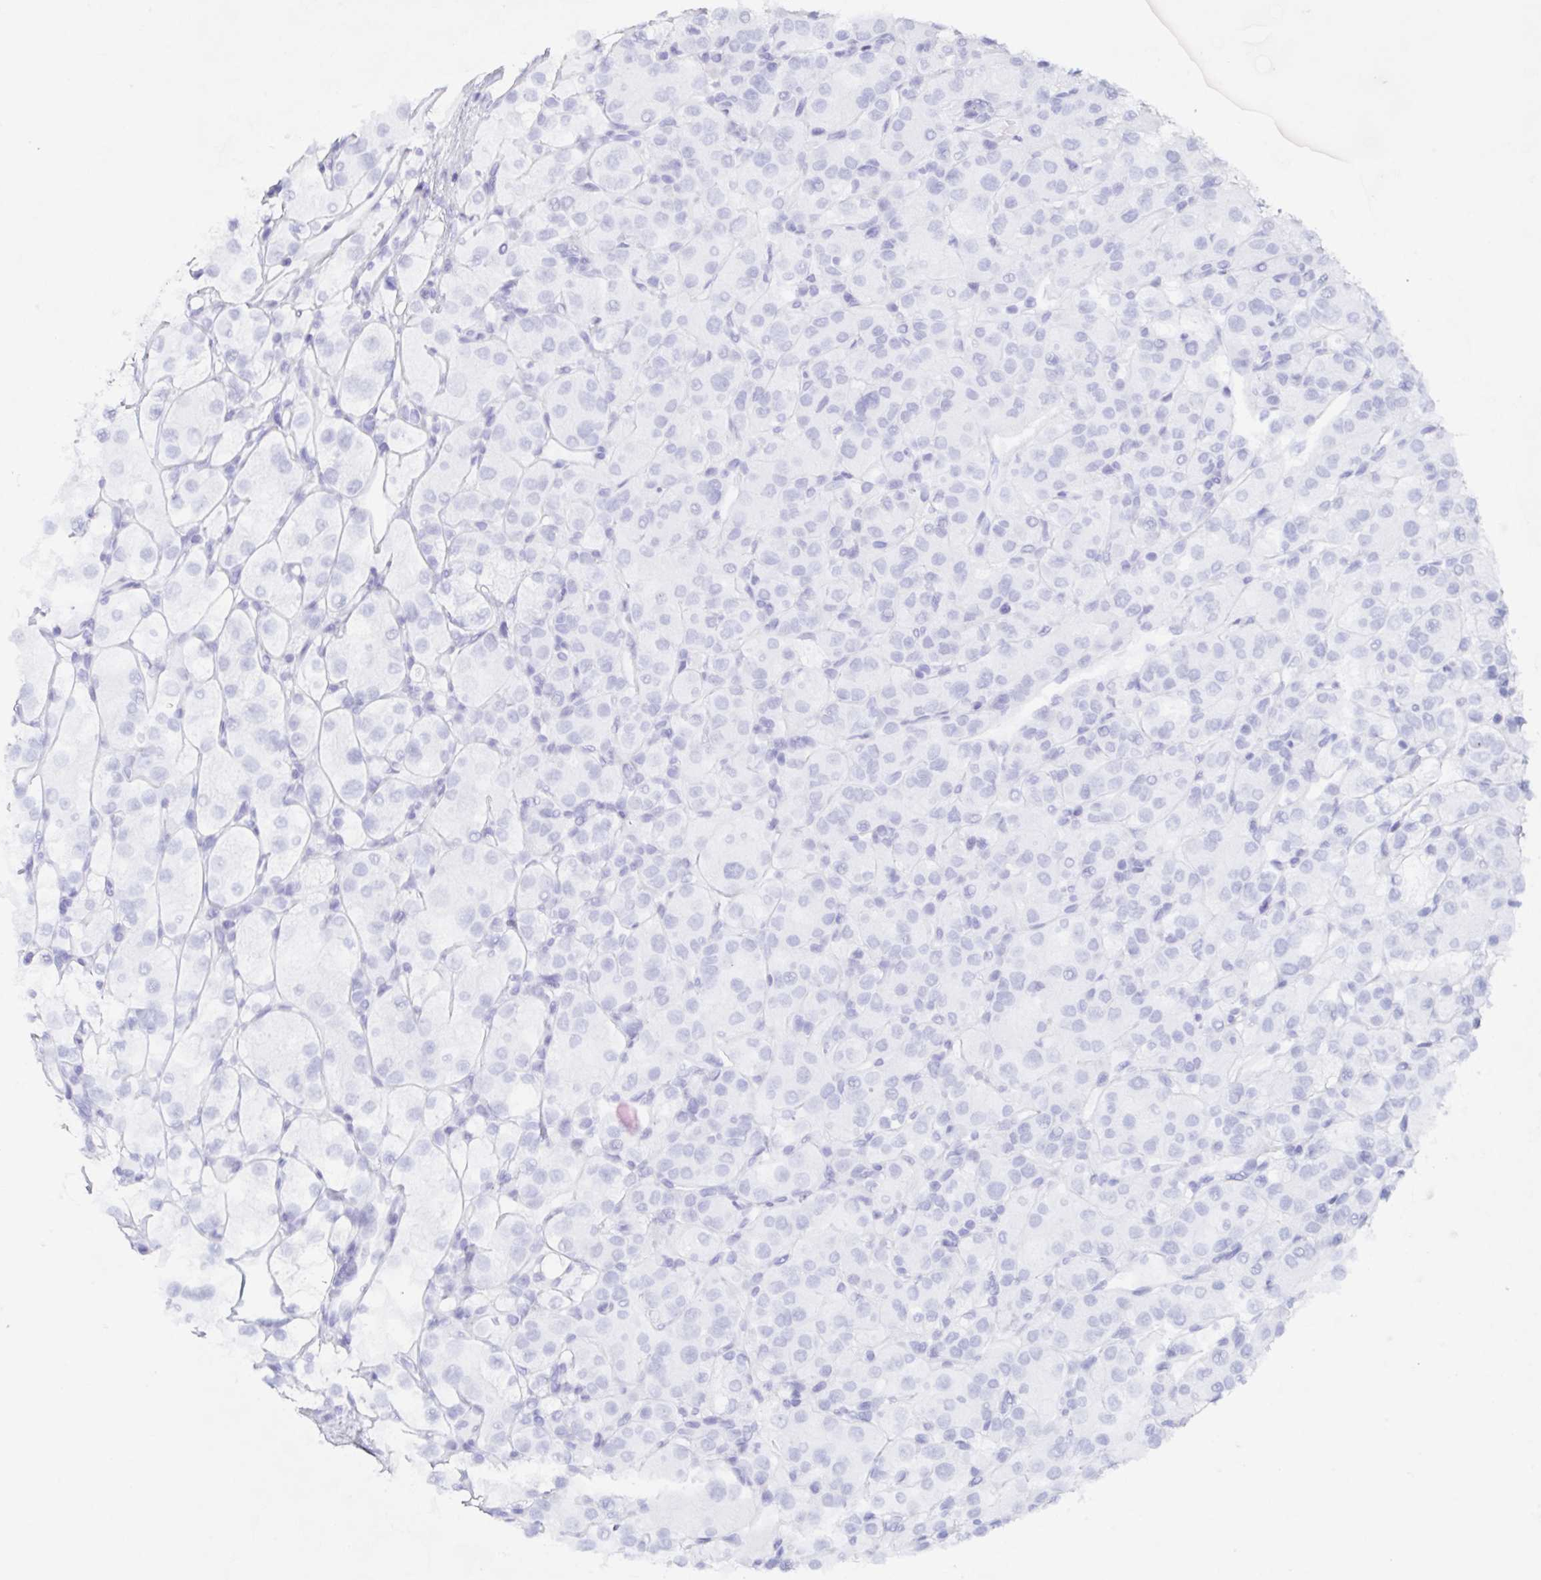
{"staining": {"intensity": "negative", "quantity": "none", "location": "none"}, "tissue": "renal cancer", "cell_type": "Tumor cells", "image_type": "cancer", "snomed": [{"axis": "morphology", "description": "Adenocarcinoma, NOS"}, {"axis": "topography", "description": "Kidney"}], "caption": "Immunohistochemistry photomicrograph of renal cancer stained for a protein (brown), which demonstrates no positivity in tumor cells.", "gene": "POU2F3", "patient": {"sex": "male", "age": 80}}